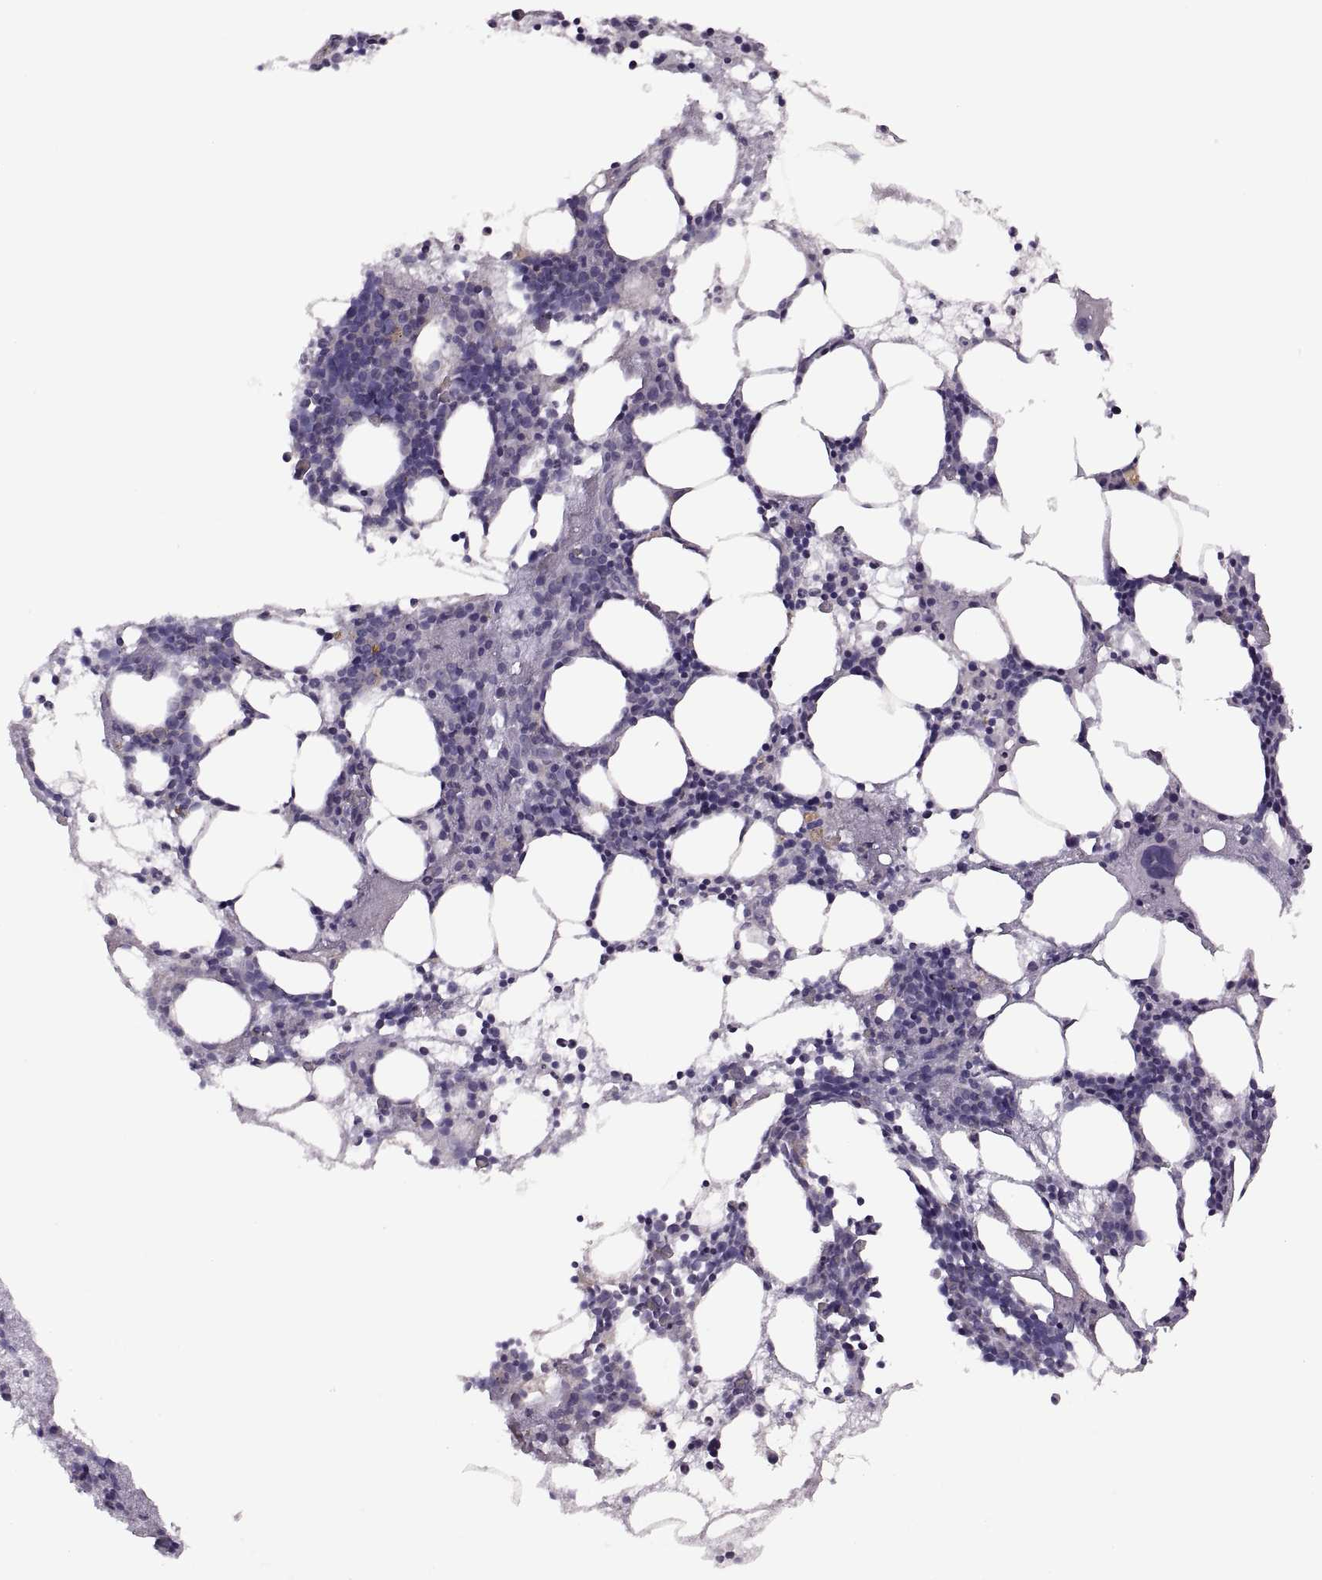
{"staining": {"intensity": "negative", "quantity": "none", "location": "none"}, "tissue": "bone marrow", "cell_type": "Hematopoietic cells", "image_type": "normal", "snomed": [{"axis": "morphology", "description": "Normal tissue, NOS"}, {"axis": "topography", "description": "Bone marrow"}], "caption": "A photomicrograph of human bone marrow is negative for staining in hematopoietic cells. (DAB (3,3'-diaminobenzidine) immunohistochemistry (IHC), high magnification).", "gene": "PIERCE1", "patient": {"sex": "male", "age": 54}}